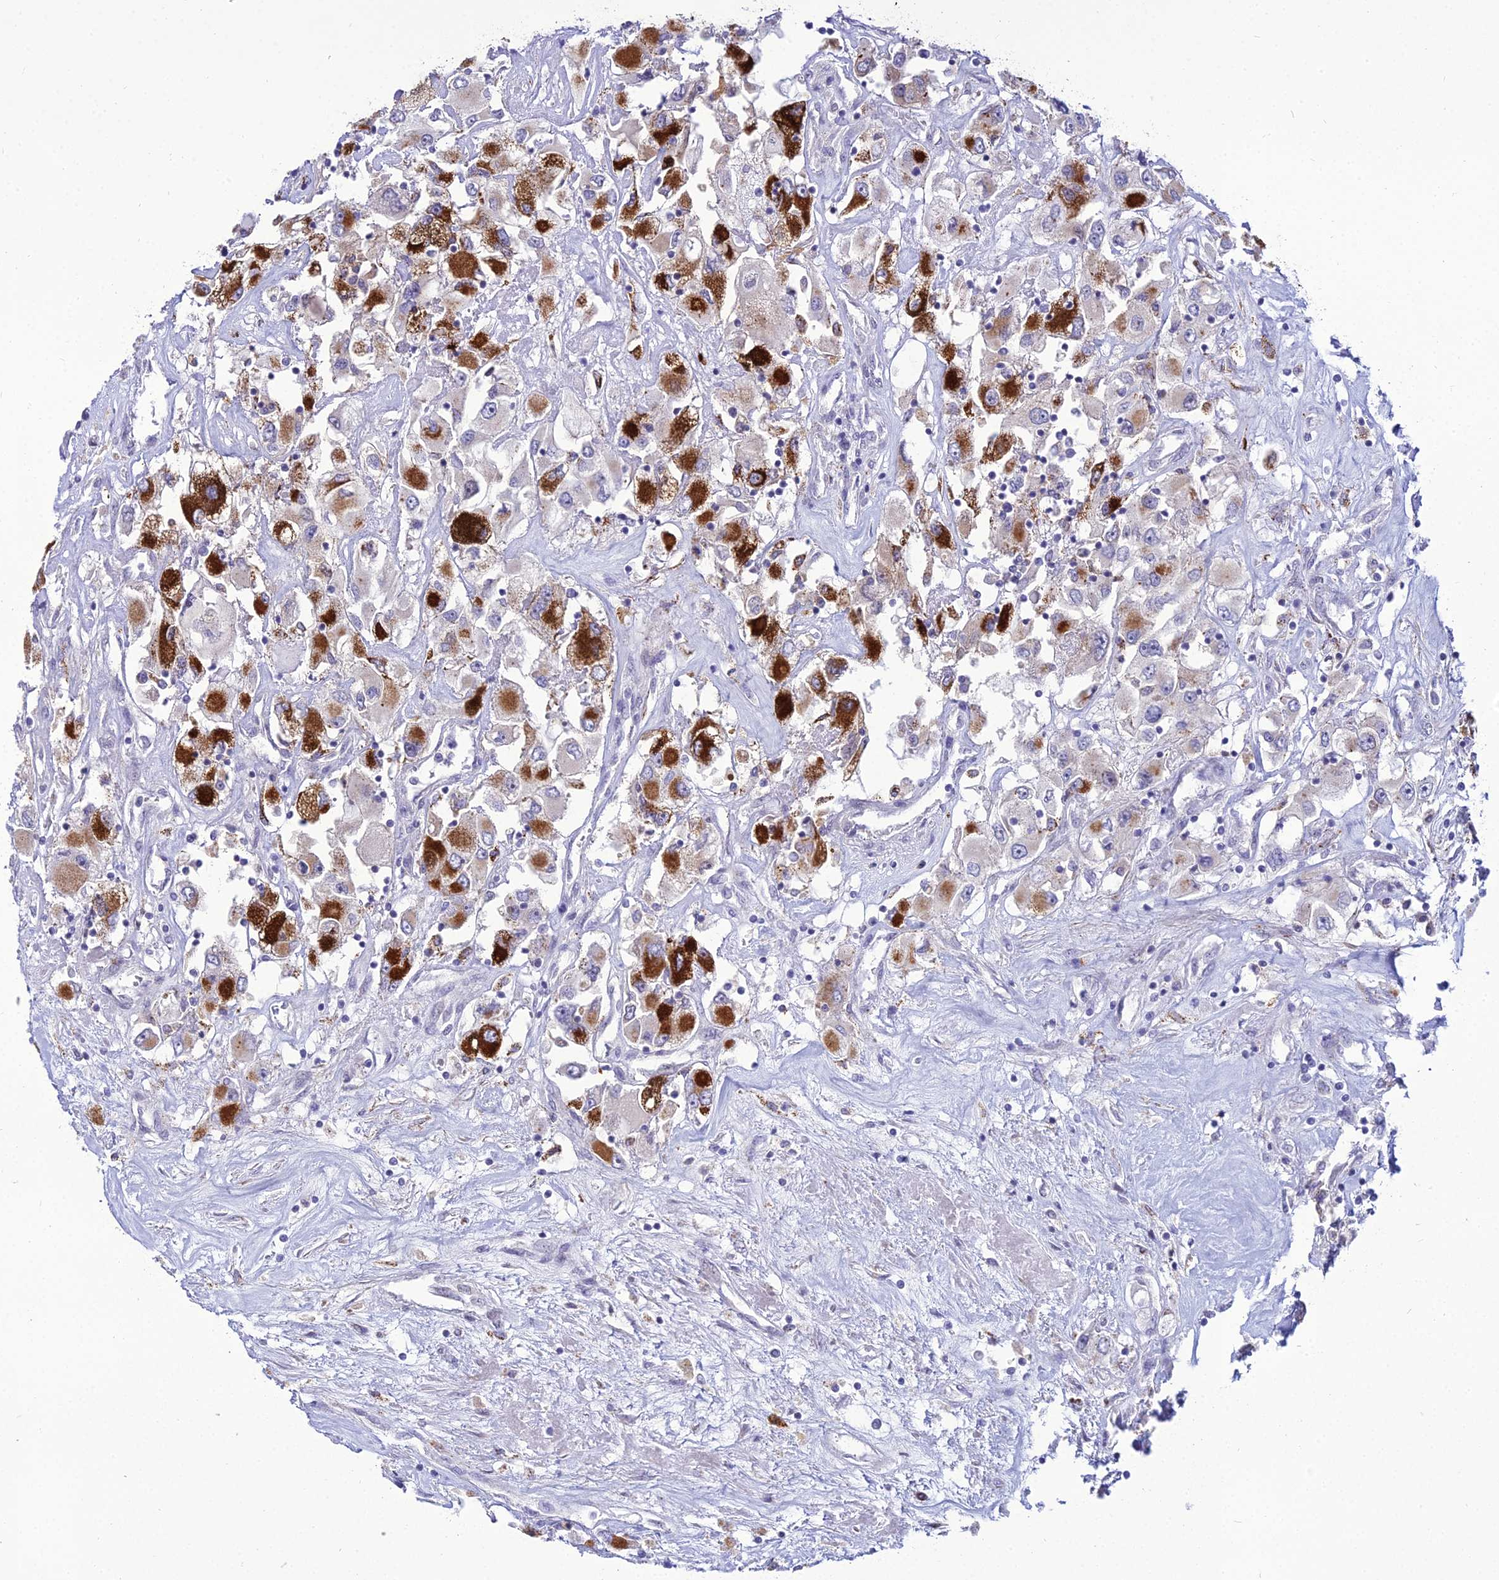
{"staining": {"intensity": "strong", "quantity": "25%-75%", "location": "cytoplasmic/membranous"}, "tissue": "renal cancer", "cell_type": "Tumor cells", "image_type": "cancer", "snomed": [{"axis": "morphology", "description": "Adenocarcinoma, NOS"}, {"axis": "topography", "description": "Kidney"}], "caption": "The histopathology image reveals a brown stain indicating the presence of a protein in the cytoplasmic/membranous of tumor cells in adenocarcinoma (renal).", "gene": "C6orf163", "patient": {"sex": "female", "age": 52}}